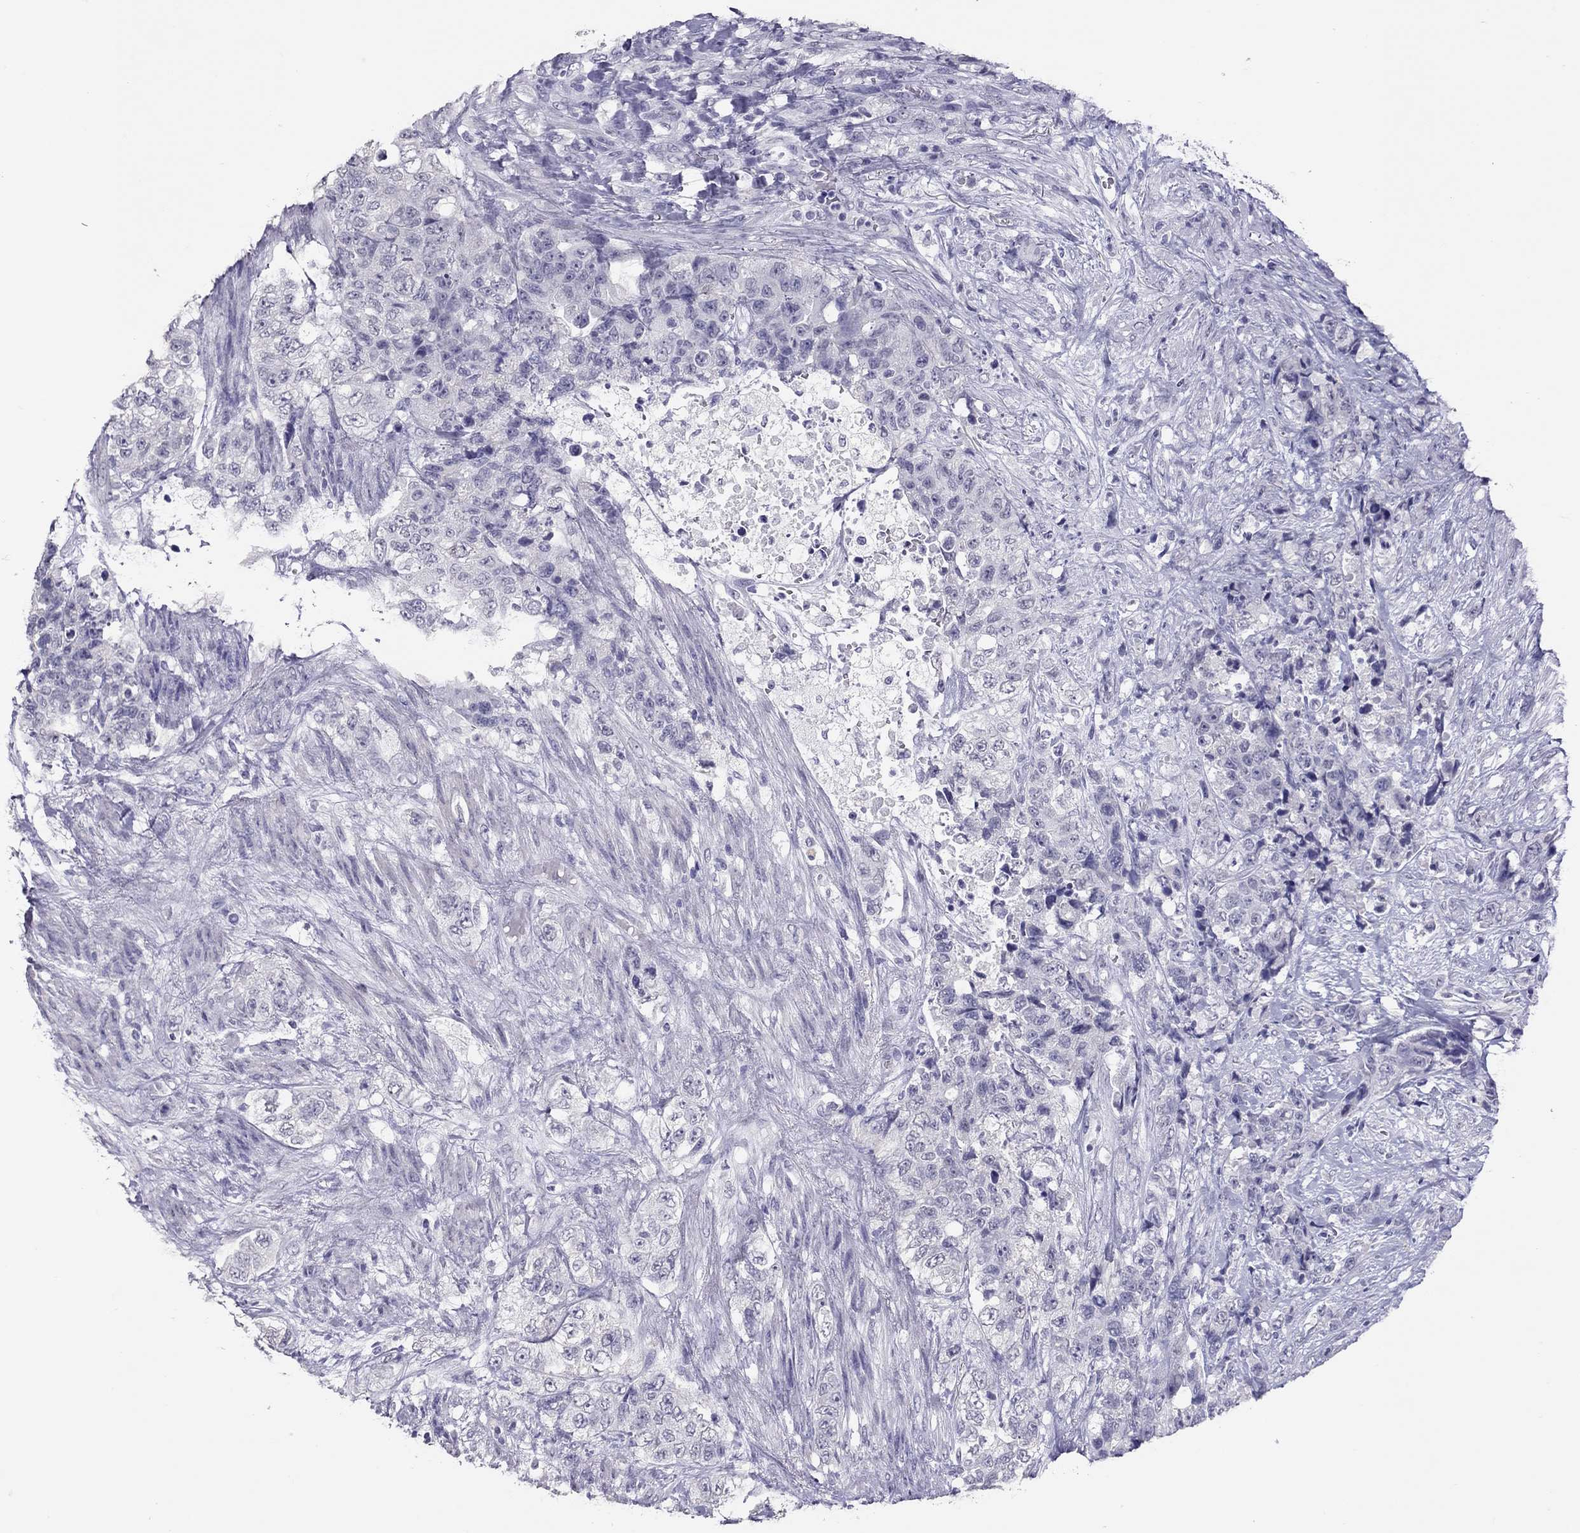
{"staining": {"intensity": "negative", "quantity": "none", "location": "none"}, "tissue": "urothelial cancer", "cell_type": "Tumor cells", "image_type": "cancer", "snomed": [{"axis": "morphology", "description": "Urothelial carcinoma, High grade"}, {"axis": "topography", "description": "Urinary bladder"}], "caption": "Human urothelial carcinoma (high-grade) stained for a protein using IHC shows no staining in tumor cells.", "gene": "PSMB11", "patient": {"sex": "female", "age": 78}}